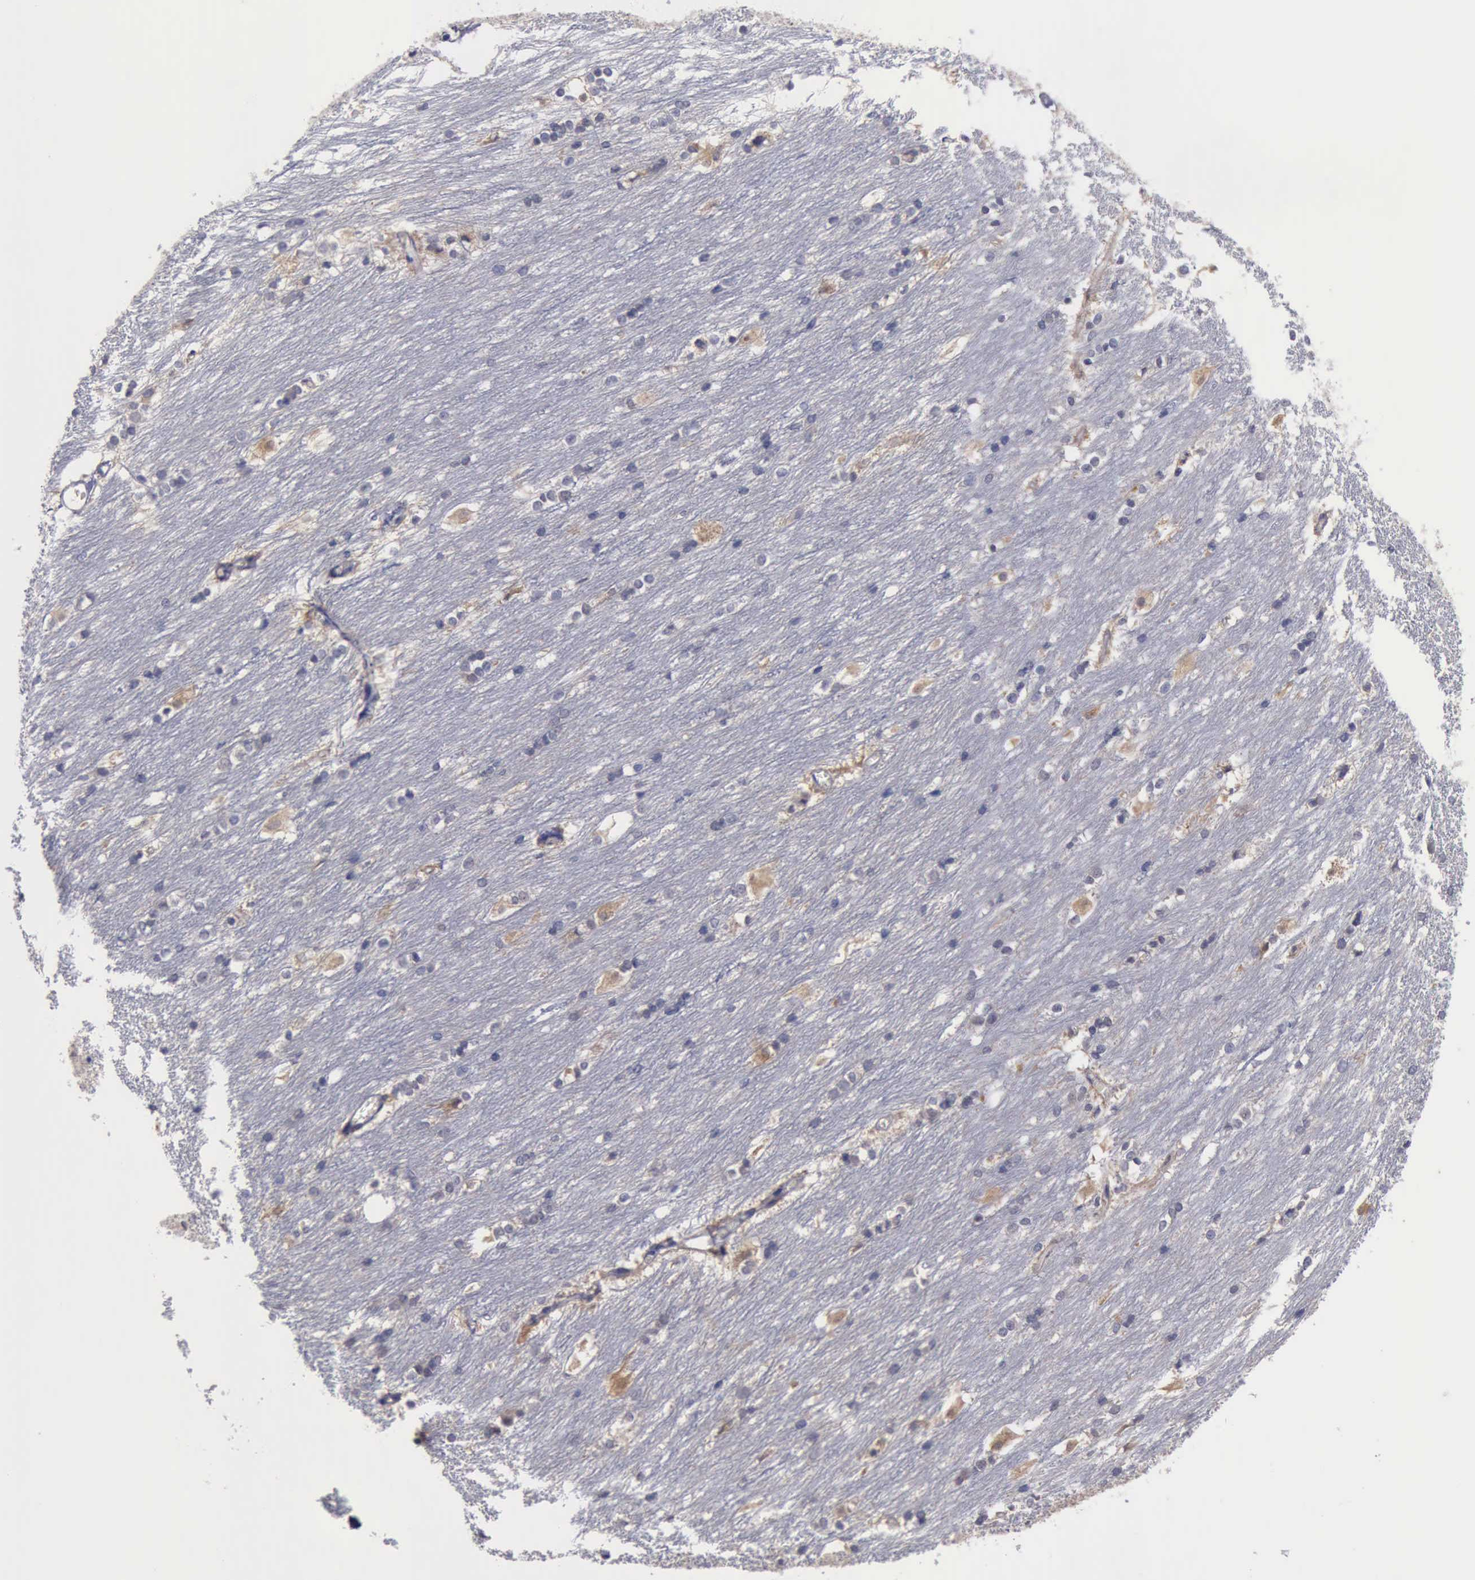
{"staining": {"intensity": "weak", "quantity": "<25%", "location": "cytoplasmic/membranous"}, "tissue": "caudate", "cell_type": "Glial cells", "image_type": "normal", "snomed": [{"axis": "morphology", "description": "Normal tissue, NOS"}, {"axis": "topography", "description": "Lateral ventricle wall"}], "caption": "High magnification brightfield microscopy of normal caudate stained with DAB (3,3'-diaminobenzidine) (brown) and counterstained with hematoxylin (blue): glial cells show no significant positivity. (DAB immunohistochemistry with hematoxylin counter stain).", "gene": "PHKA1", "patient": {"sex": "female", "age": 19}}